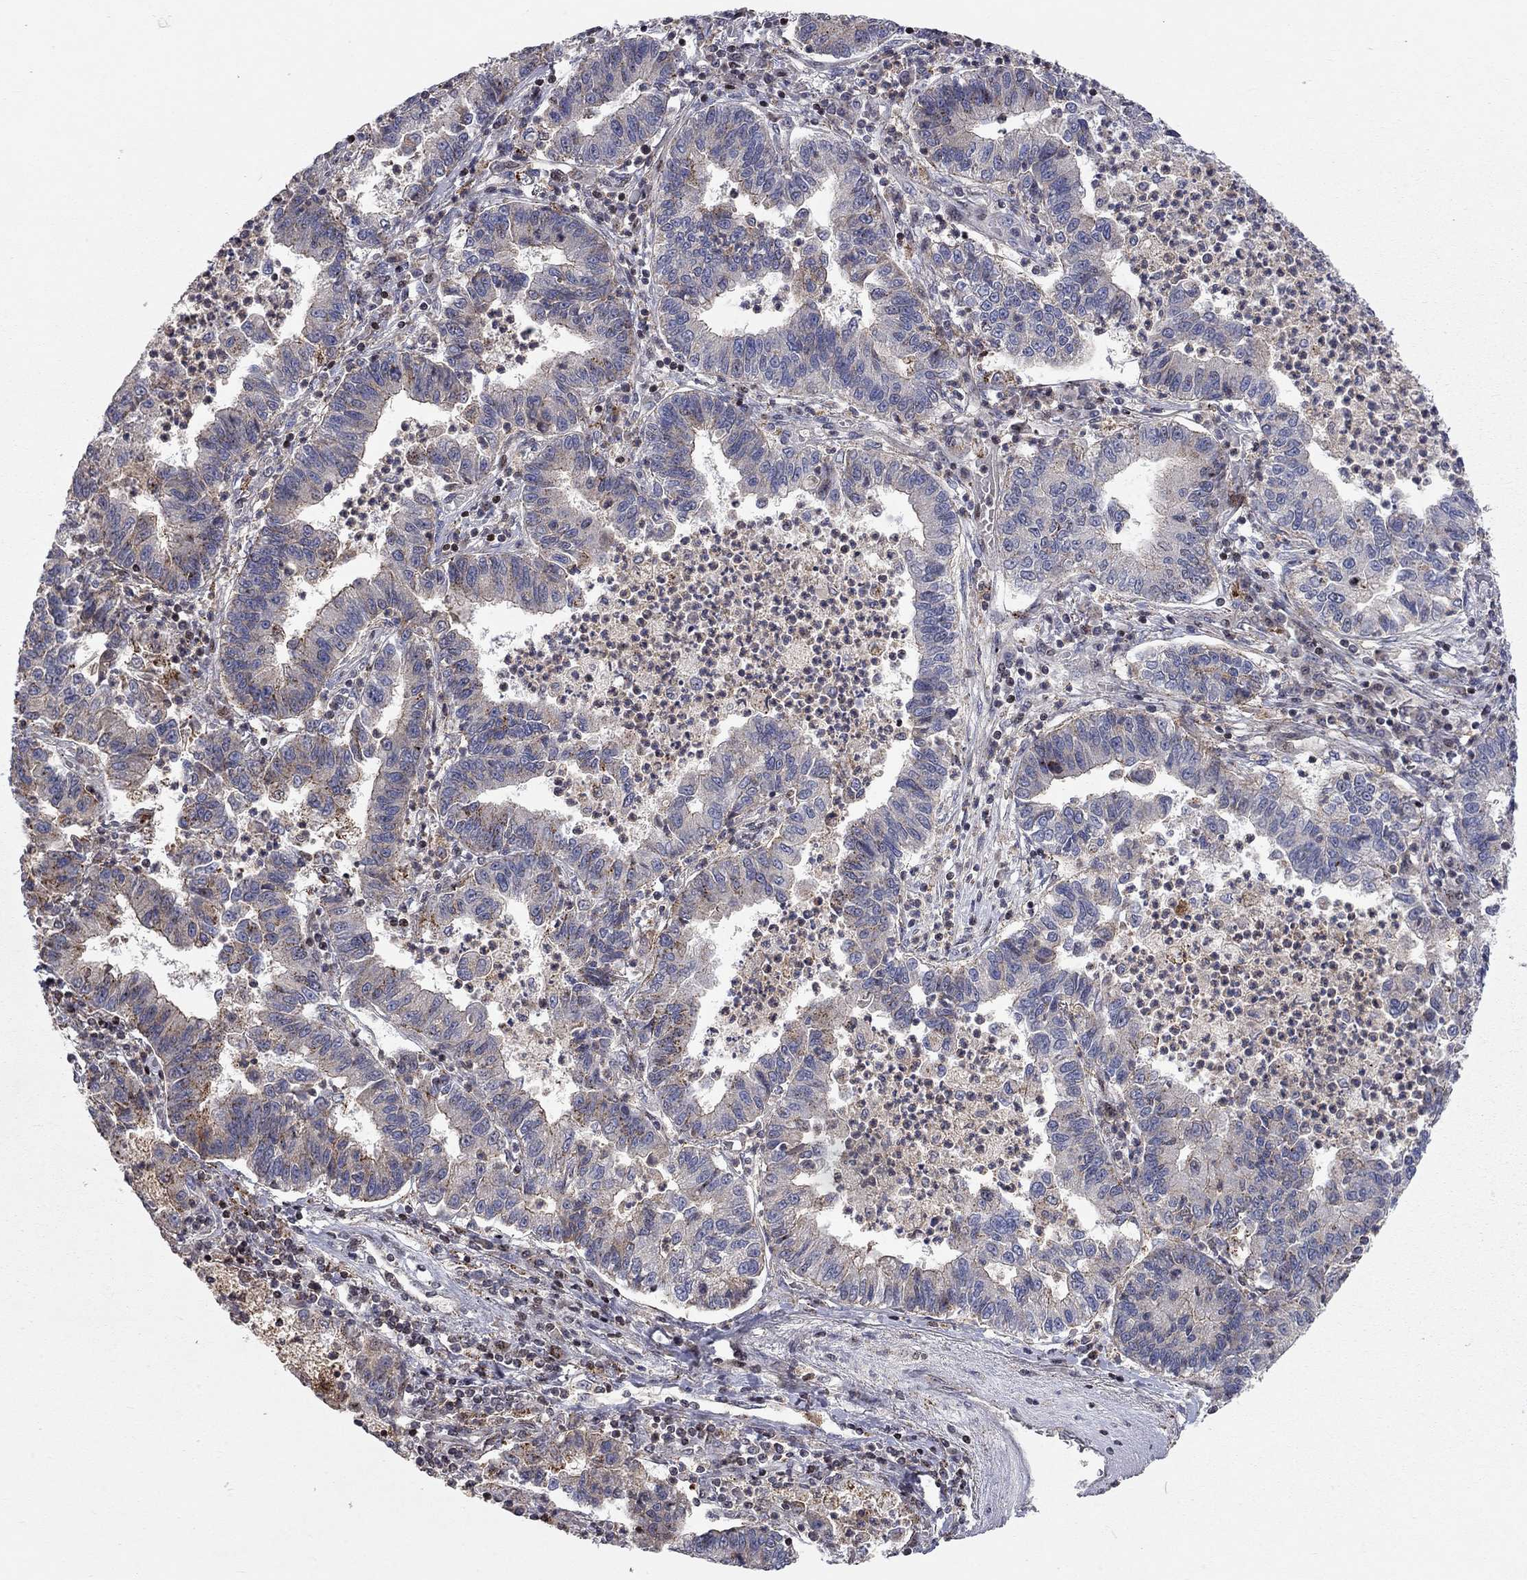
{"staining": {"intensity": "strong", "quantity": "<25%", "location": "cytoplasmic/membranous"}, "tissue": "lung cancer", "cell_type": "Tumor cells", "image_type": "cancer", "snomed": [{"axis": "morphology", "description": "Adenocarcinoma, NOS"}, {"axis": "topography", "description": "Lung"}], "caption": "The image exhibits staining of adenocarcinoma (lung), revealing strong cytoplasmic/membranous protein expression (brown color) within tumor cells. (DAB = brown stain, brightfield microscopy at high magnification).", "gene": "ERN2", "patient": {"sex": "female", "age": 57}}